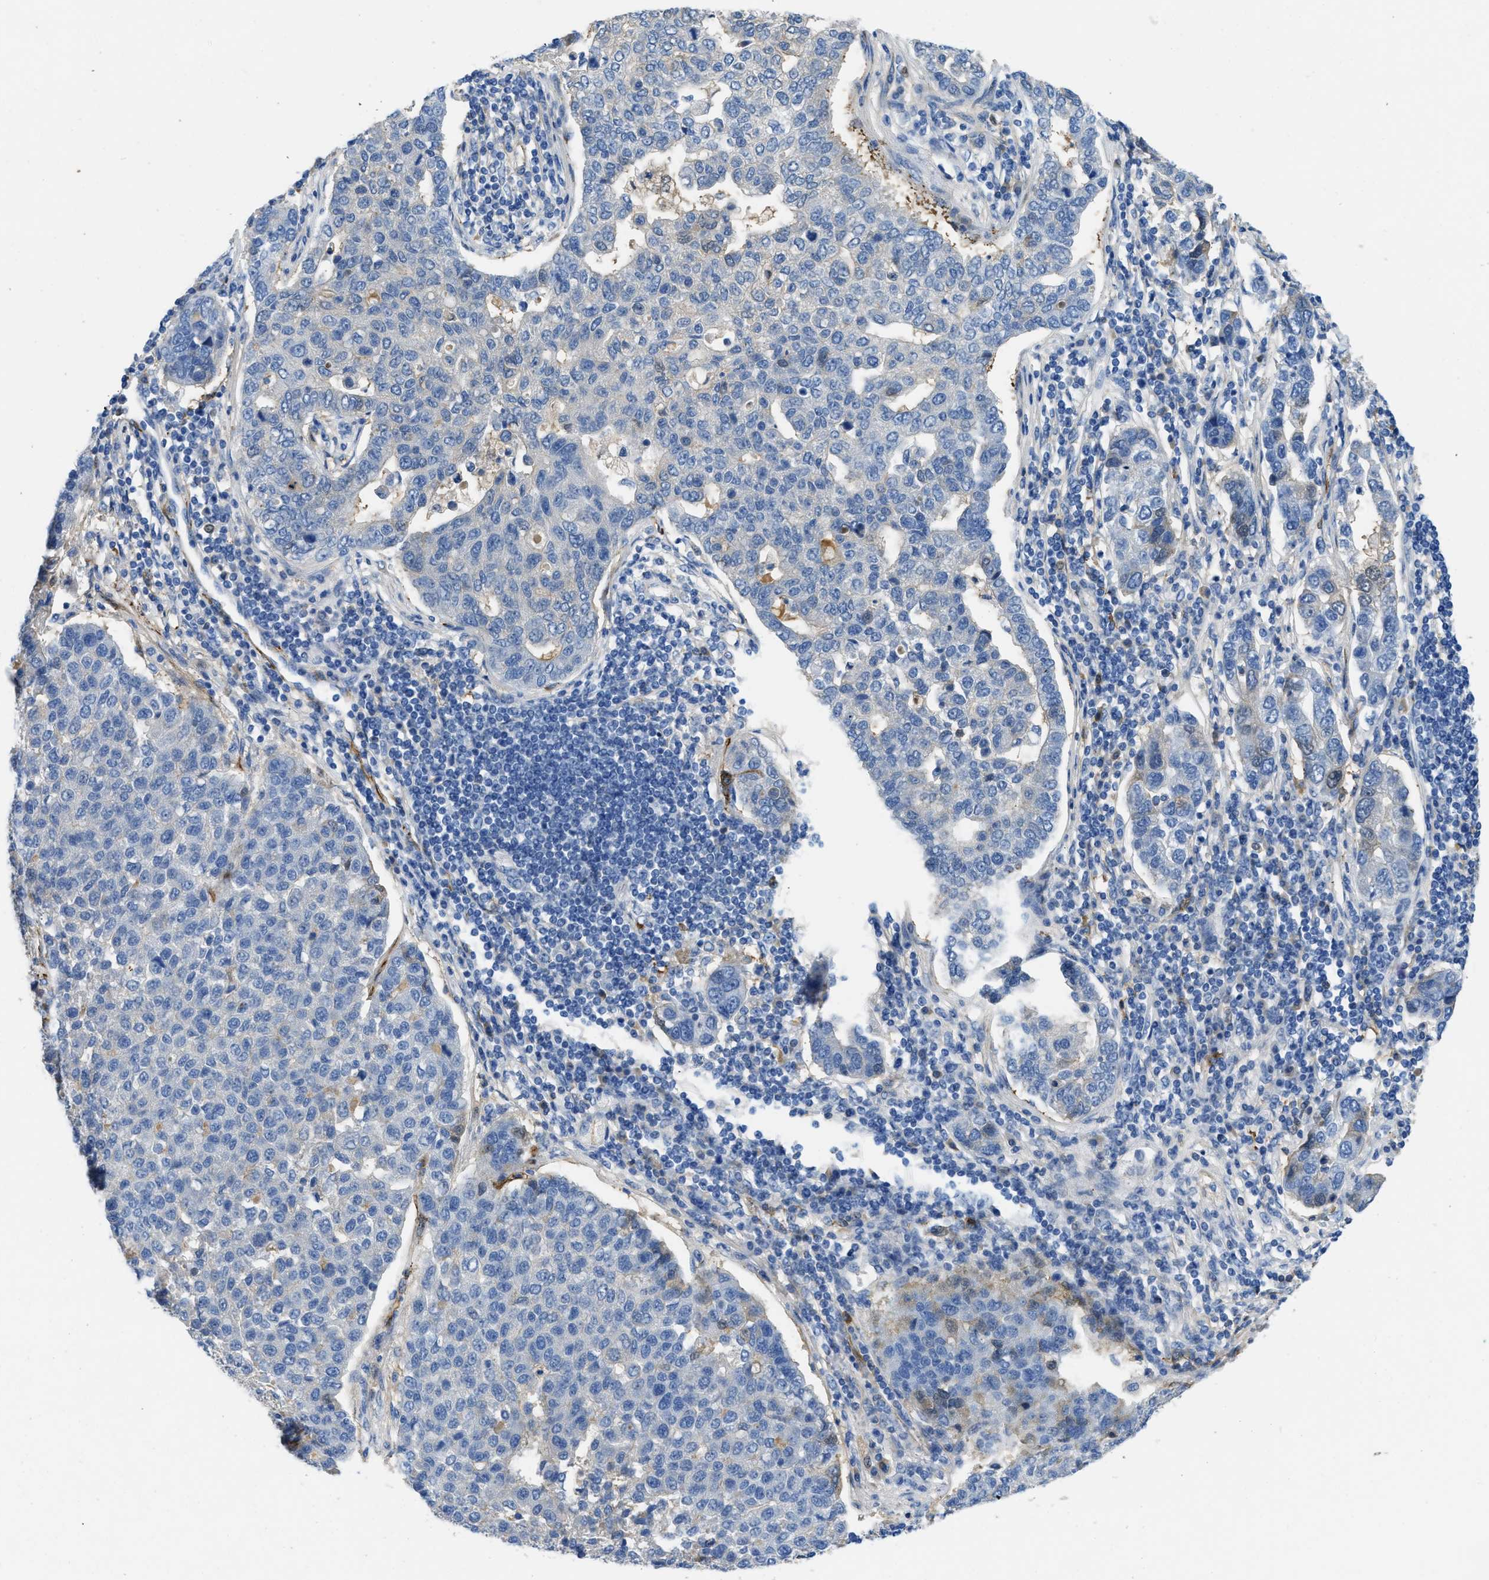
{"staining": {"intensity": "negative", "quantity": "none", "location": "none"}, "tissue": "pancreatic cancer", "cell_type": "Tumor cells", "image_type": "cancer", "snomed": [{"axis": "morphology", "description": "Adenocarcinoma, NOS"}, {"axis": "topography", "description": "Pancreas"}], "caption": "Tumor cells show no significant positivity in pancreatic cancer (adenocarcinoma). Brightfield microscopy of immunohistochemistry (IHC) stained with DAB (brown) and hematoxylin (blue), captured at high magnification.", "gene": "SPEG", "patient": {"sex": "female", "age": 61}}